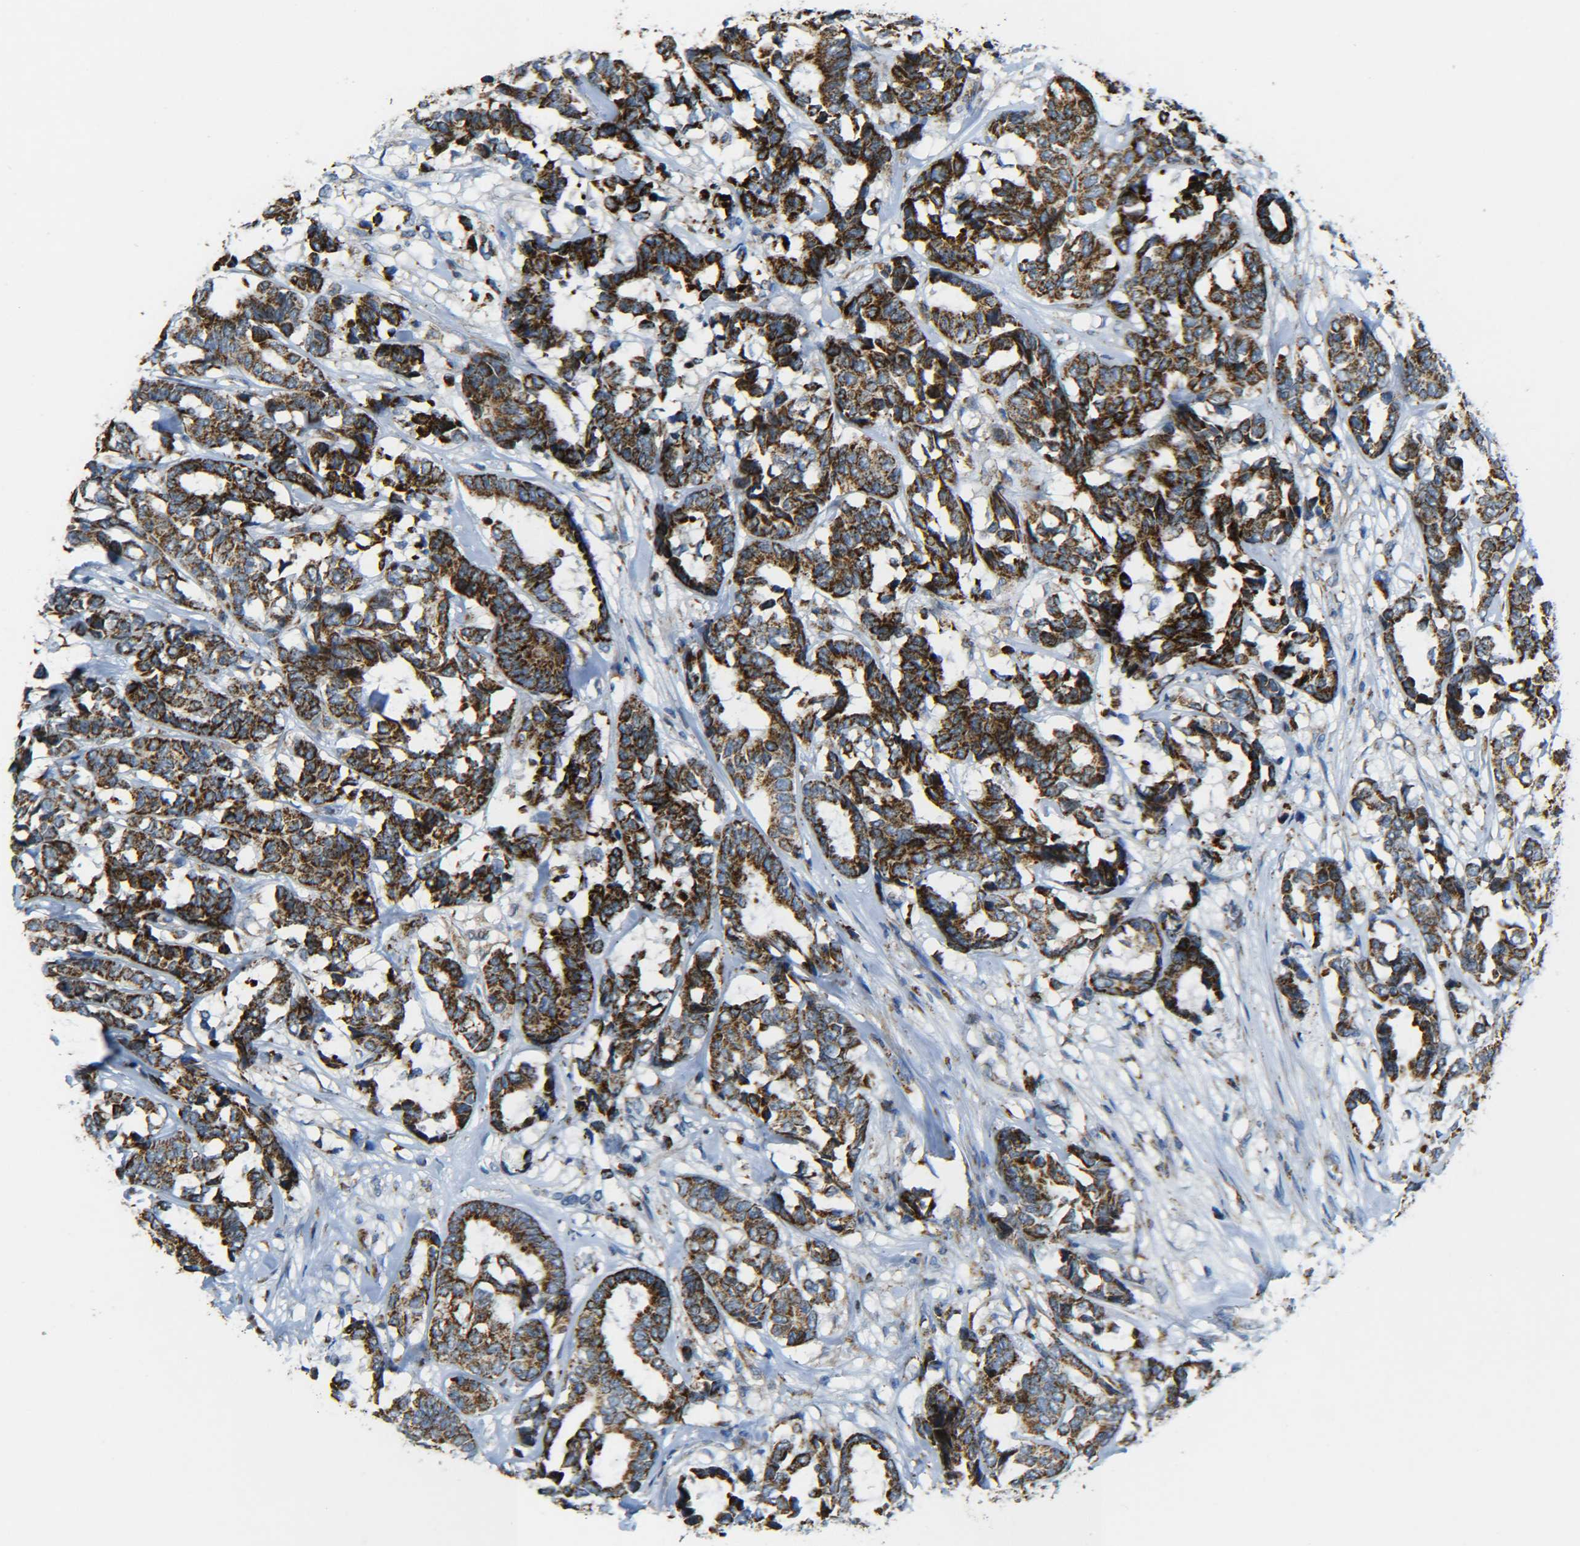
{"staining": {"intensity": "strong", "quantity": ">75%", "location": "cytoplasmic/membranous"}, "tissue": "breast cancer", "cell_type": "Tumor cells", "image_type": "cancer", "snomed": [{"axis": "morphology", "description": "Duct carcinoma"}, {"axis": "topography", "description": "Breast"}], "caption": "Strong cytoplasmic/membranous protein expression is appreciated in about >75% of tumor cells in breast cancer (intraductal carcinoma).", "gene": "CYB5R1", "patient": {"sex": "female", "age": 87}}